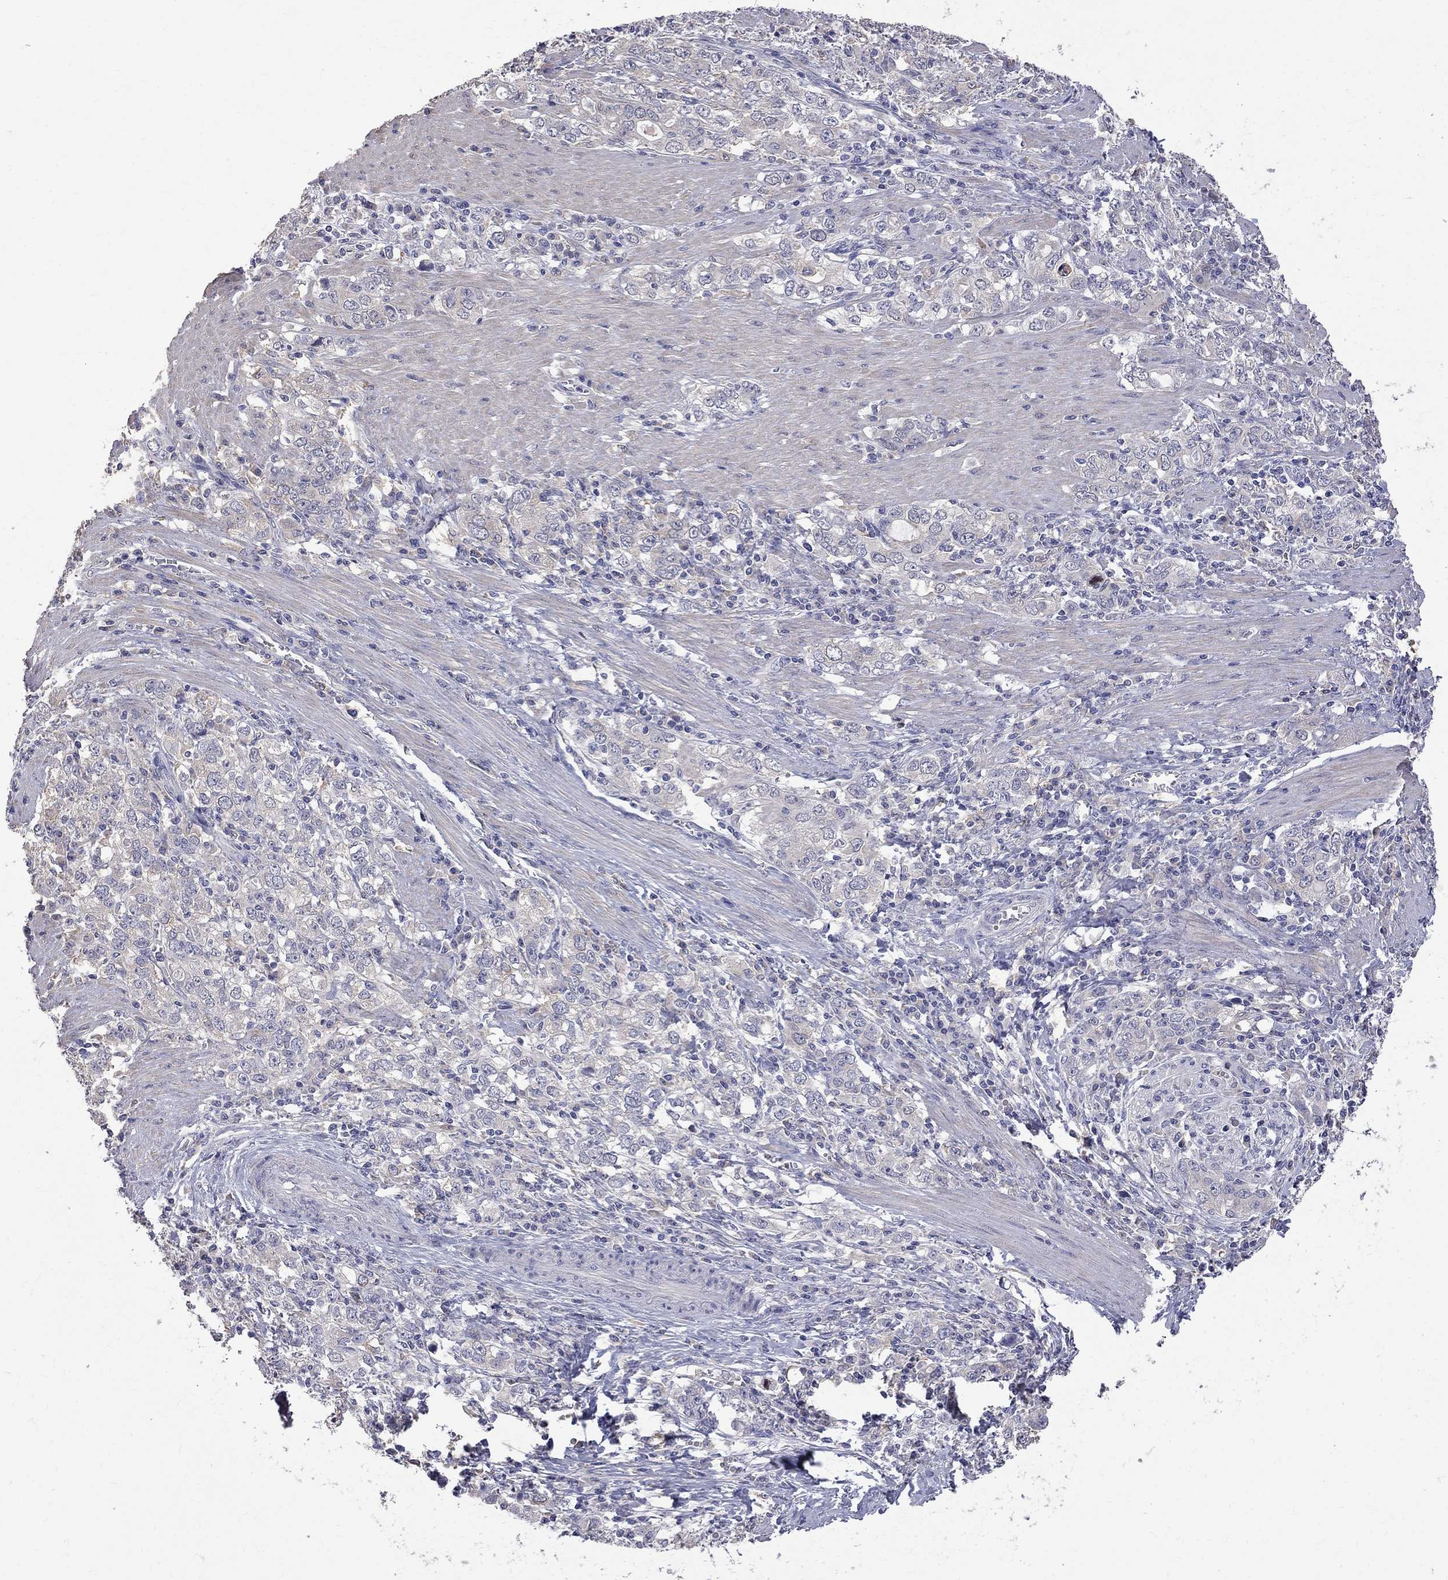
{"staining": {"intensity": "negative", "quantity": "none", "location": "none"}, "tissue": "stomach cancer", "cell_type": "Tumor cells", "image_type": "cancer", "snomed": [{"axis": "morphology", "description": "Adenocarcinoma, NOS"}, {"axis": "topography", "description": "Stomach, lower"}], "caption": "Immunohistochemistry (IHC) photomicrograph of neoplastic tissue: human stomach adenocarcinoma stained with DAB exhibits no significant protein positivity in tumor cells.", "gene": "CKAP2", "patient": {"sex": "female", "age": 72}}